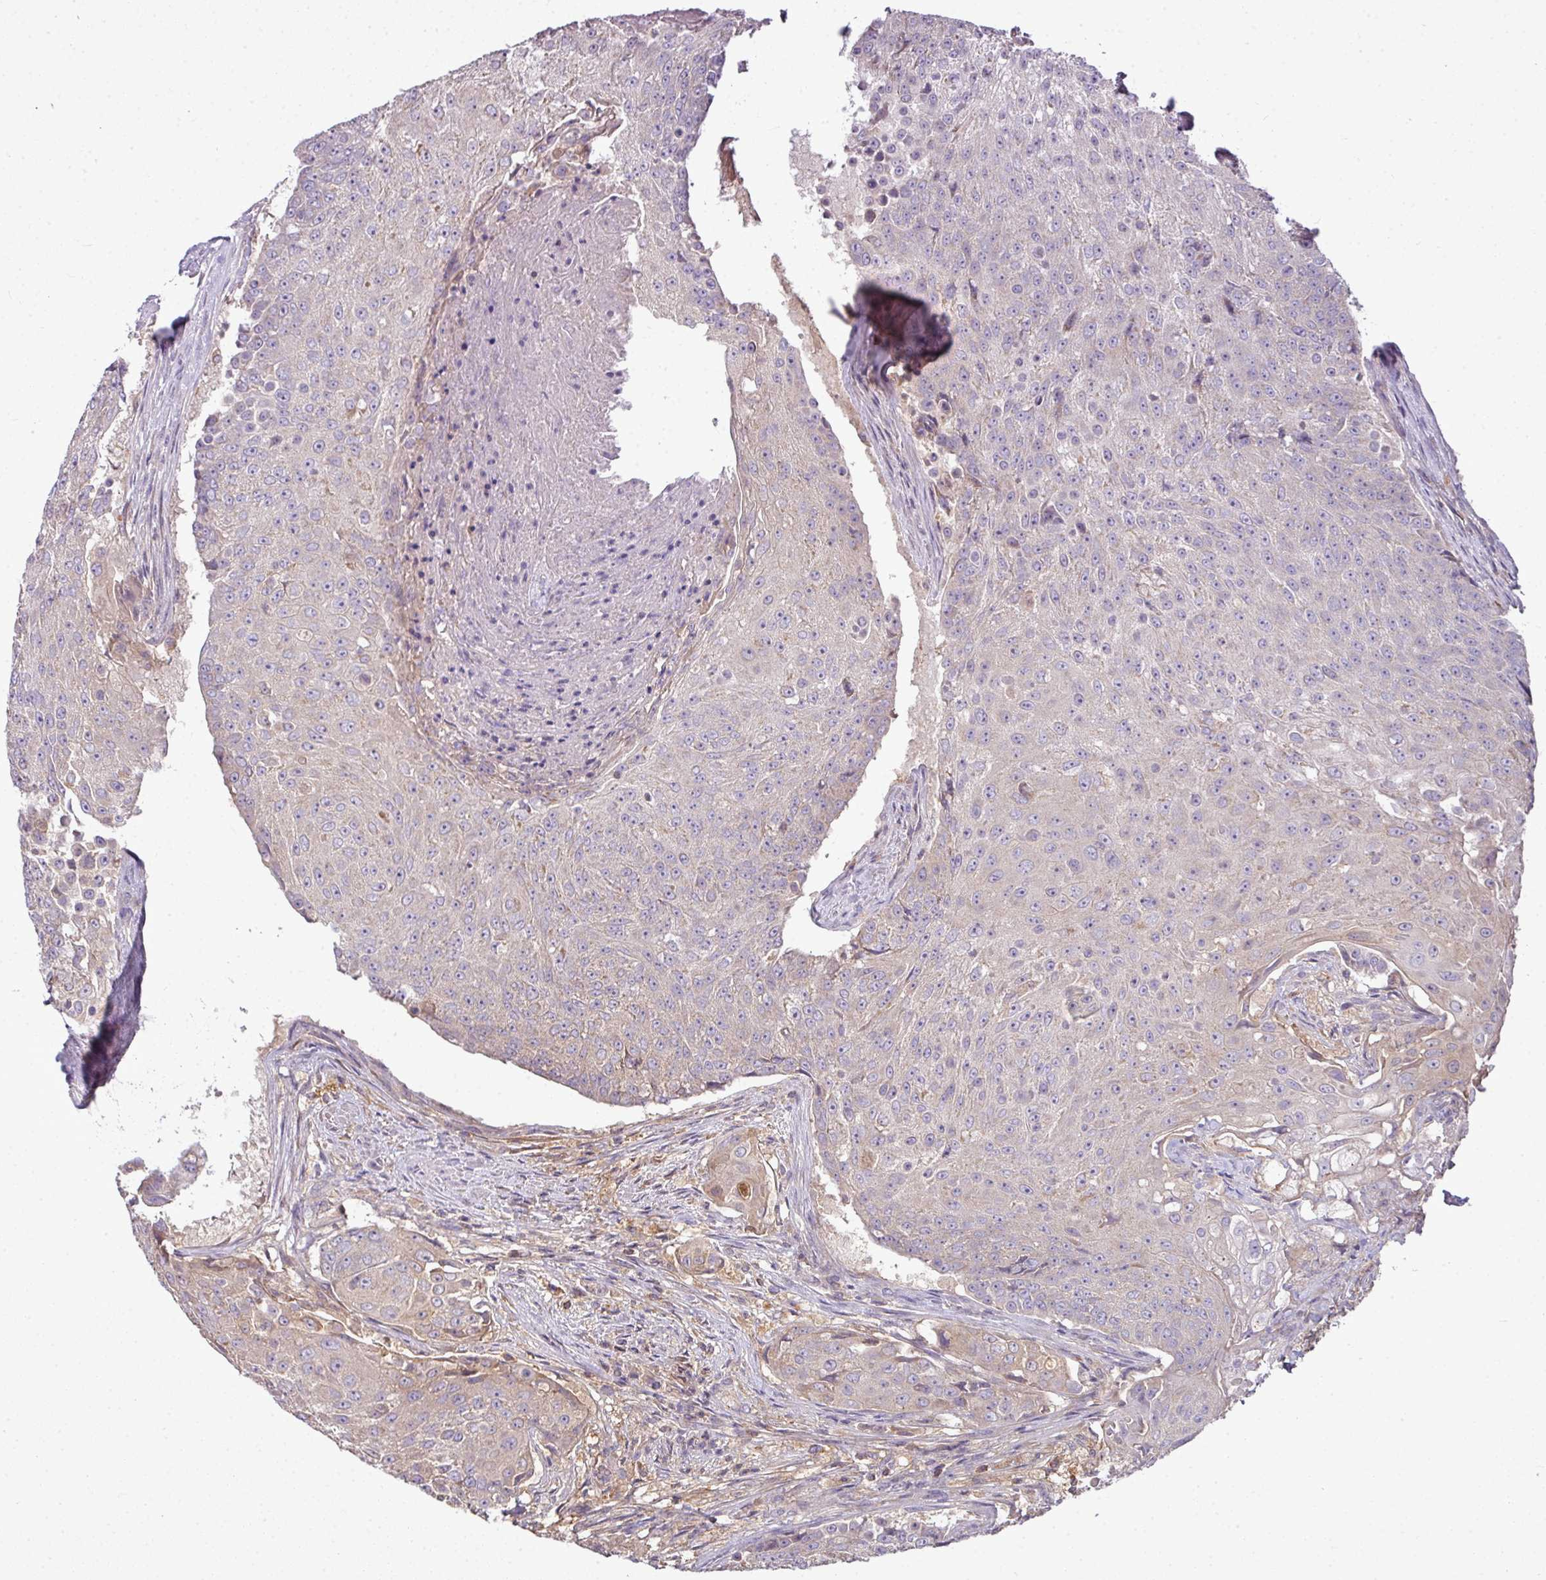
{"staining": {"intensity": "weak", "quantity": "25%-75%", "location": "cytoplasmic/membranous"}, "tissue": "urothelial cancer", "cell_type": "Tumor cells", "image_type": "cancer", "snomed": [{"axis": "morphology", "description": "Urothelial carcinoma, High grade"}, {"axis": "topography", "description": "Urinary bladder"}], "caption": "Brown immunohistochemical staining in high-grade urothelial carcinoma displays weak cytoplasmic/membranous staining in approximately 25%-75% of tumor cells.", "gene": "STAT5A", "patient": {"sex": "female", "age": 63}}